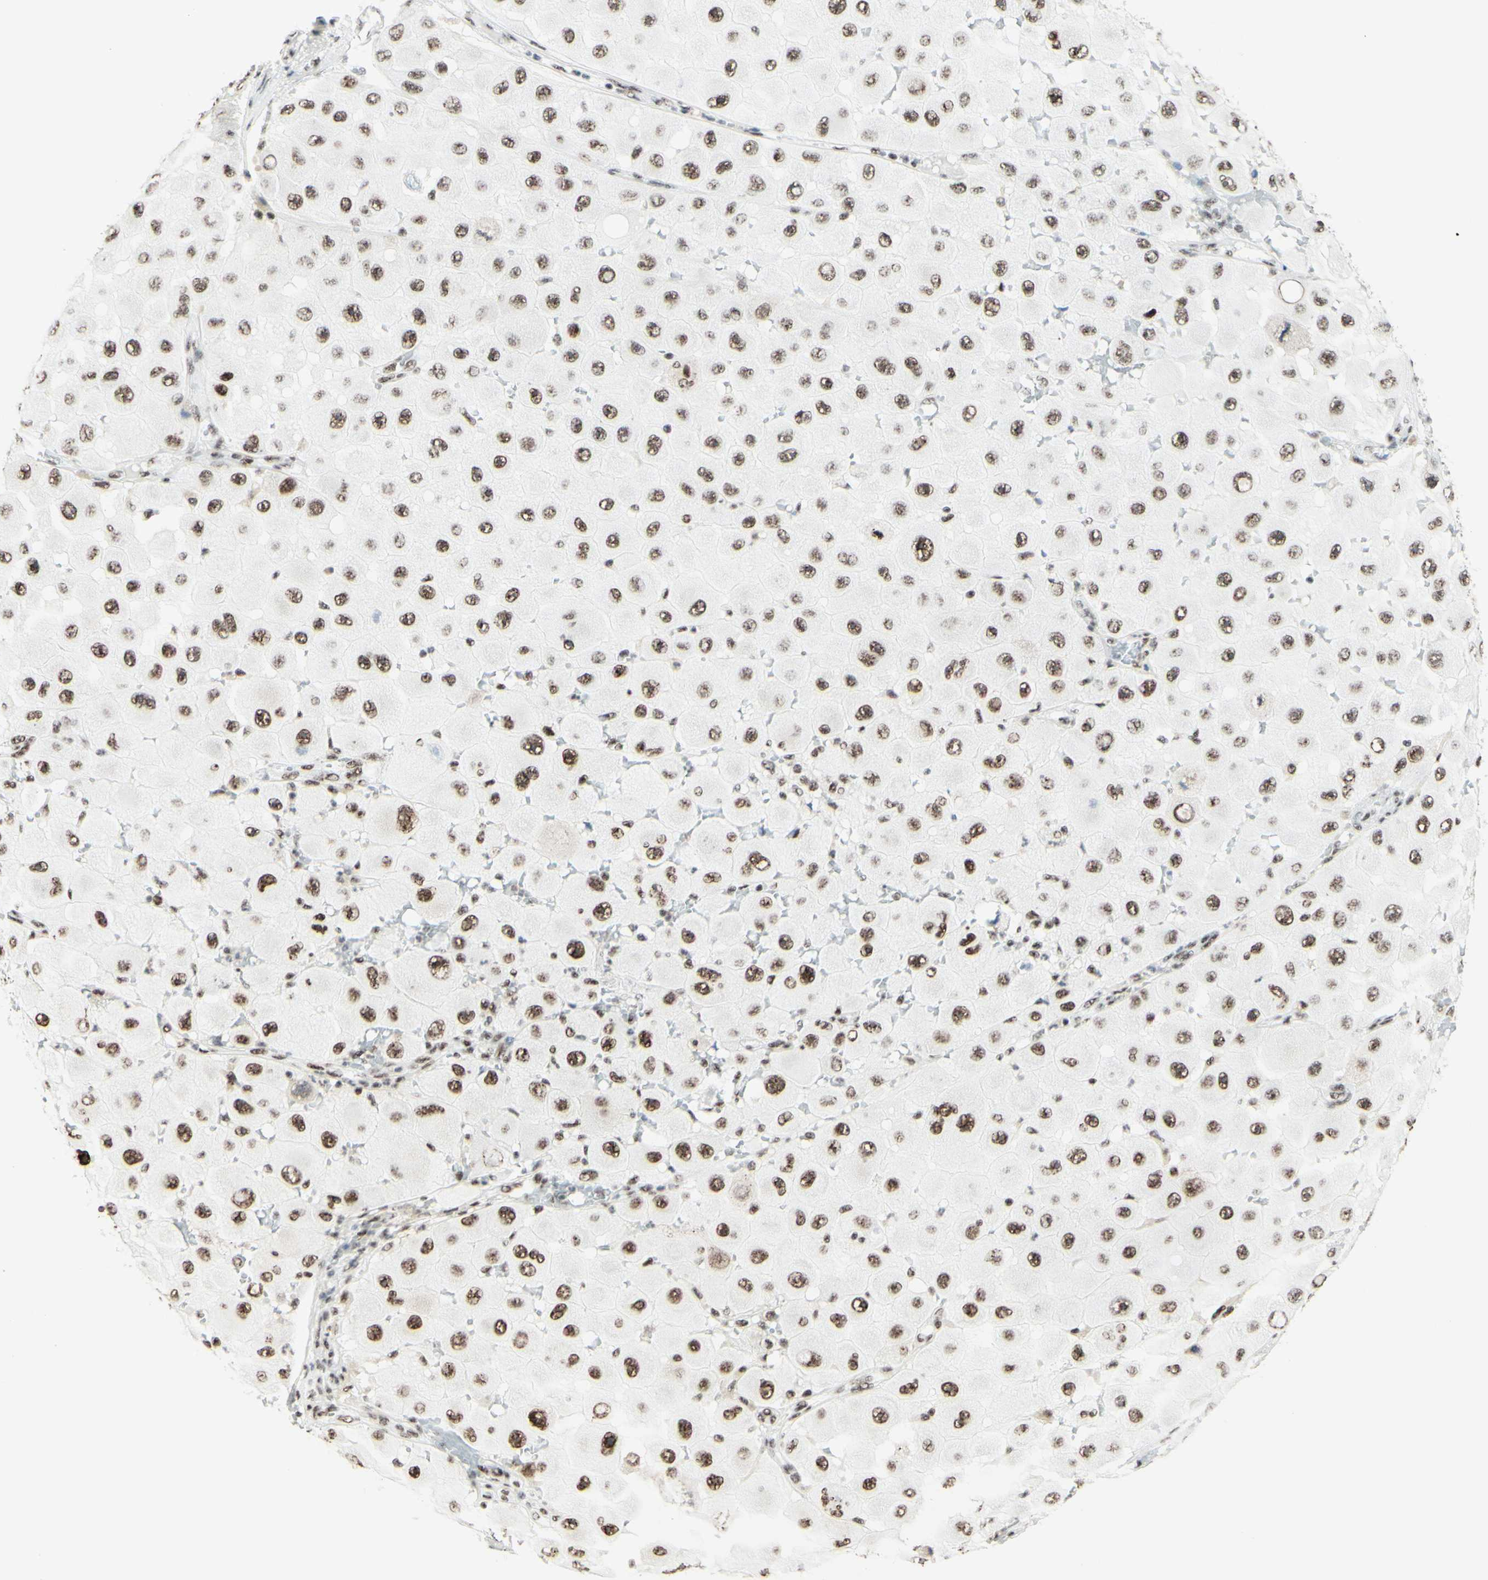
{"staining": {"intensity": "strong", "quantity": "25%-75%", "location": "nuclear"}, "tissue": "melanoma", "cell_type": "Tumor cells", "image_type": "cancer", "snomed": [{"axis": "morphology", "description": "Malignant melanoma, NOS"}, {"axis": "topography", "description": "Skin"}], "caption": "Protein expression analysis of melanoma exhibits strong nuclear expression in approximately 25%-75% of tumor cells.", "gene": "WTAP", "patient": {"sex": "female", "age": 81}}